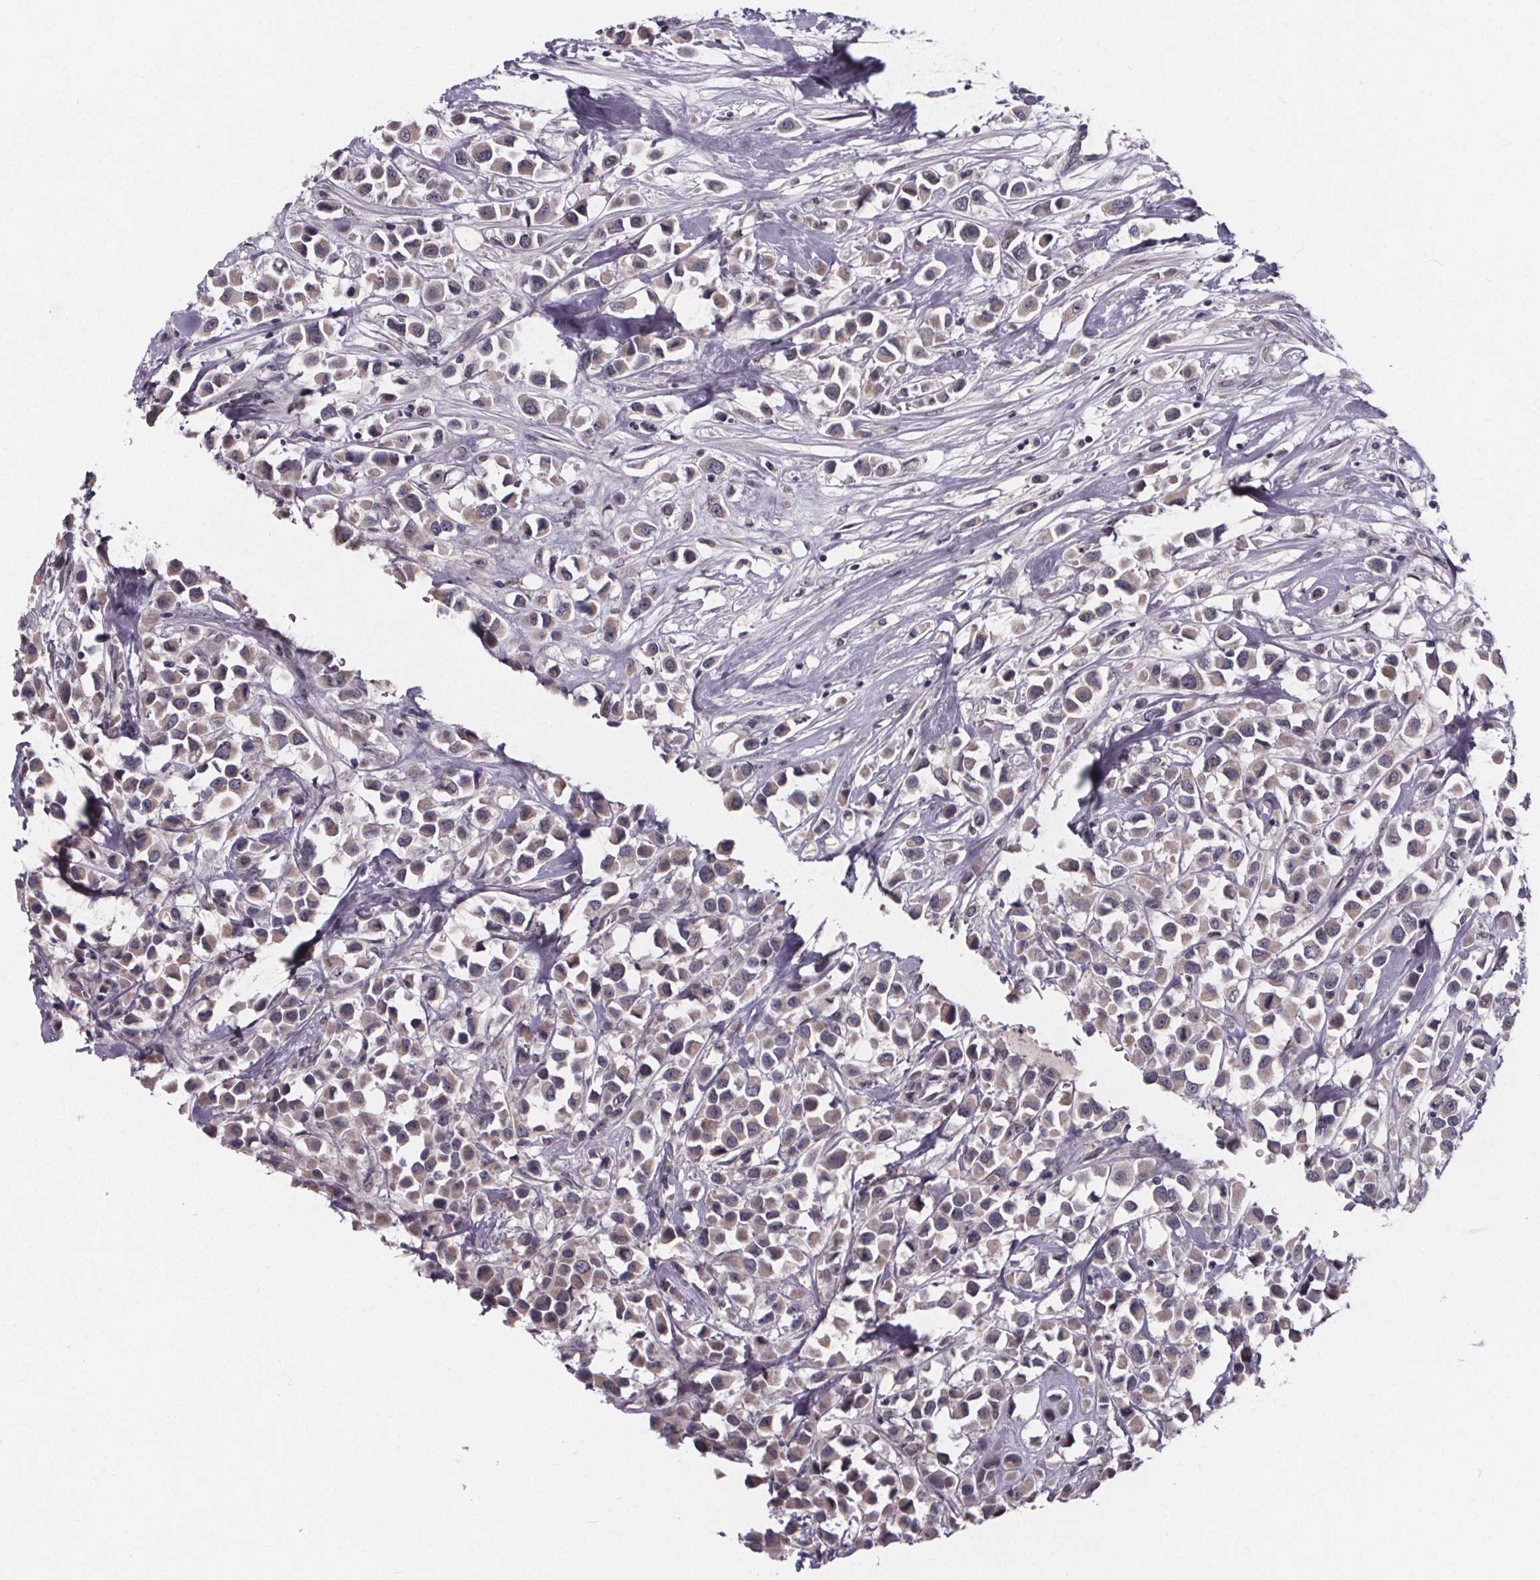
{"staining": {"intensity": "weak", "quantity": "25%-75%", "location": "cytoplasmic/membranous"}, "tissue": "breast cancer", "cell_type": "Tumor cells", "image_type": "cancer", "snomed": [{"axis": "morphology", "description": "Duct carcinoma"}, {"axis": "topography", "description": "Breast"}], "caption": "There is low levels of weak cytoplasmic/membranous expression in tumor cells of breast cancer (infiltrating ductal carcinoma), as demonstrated by immunohistochemical staining (brown color).", "gene": "FAM181B", "patient": {"sex": "female", "age": 61}}